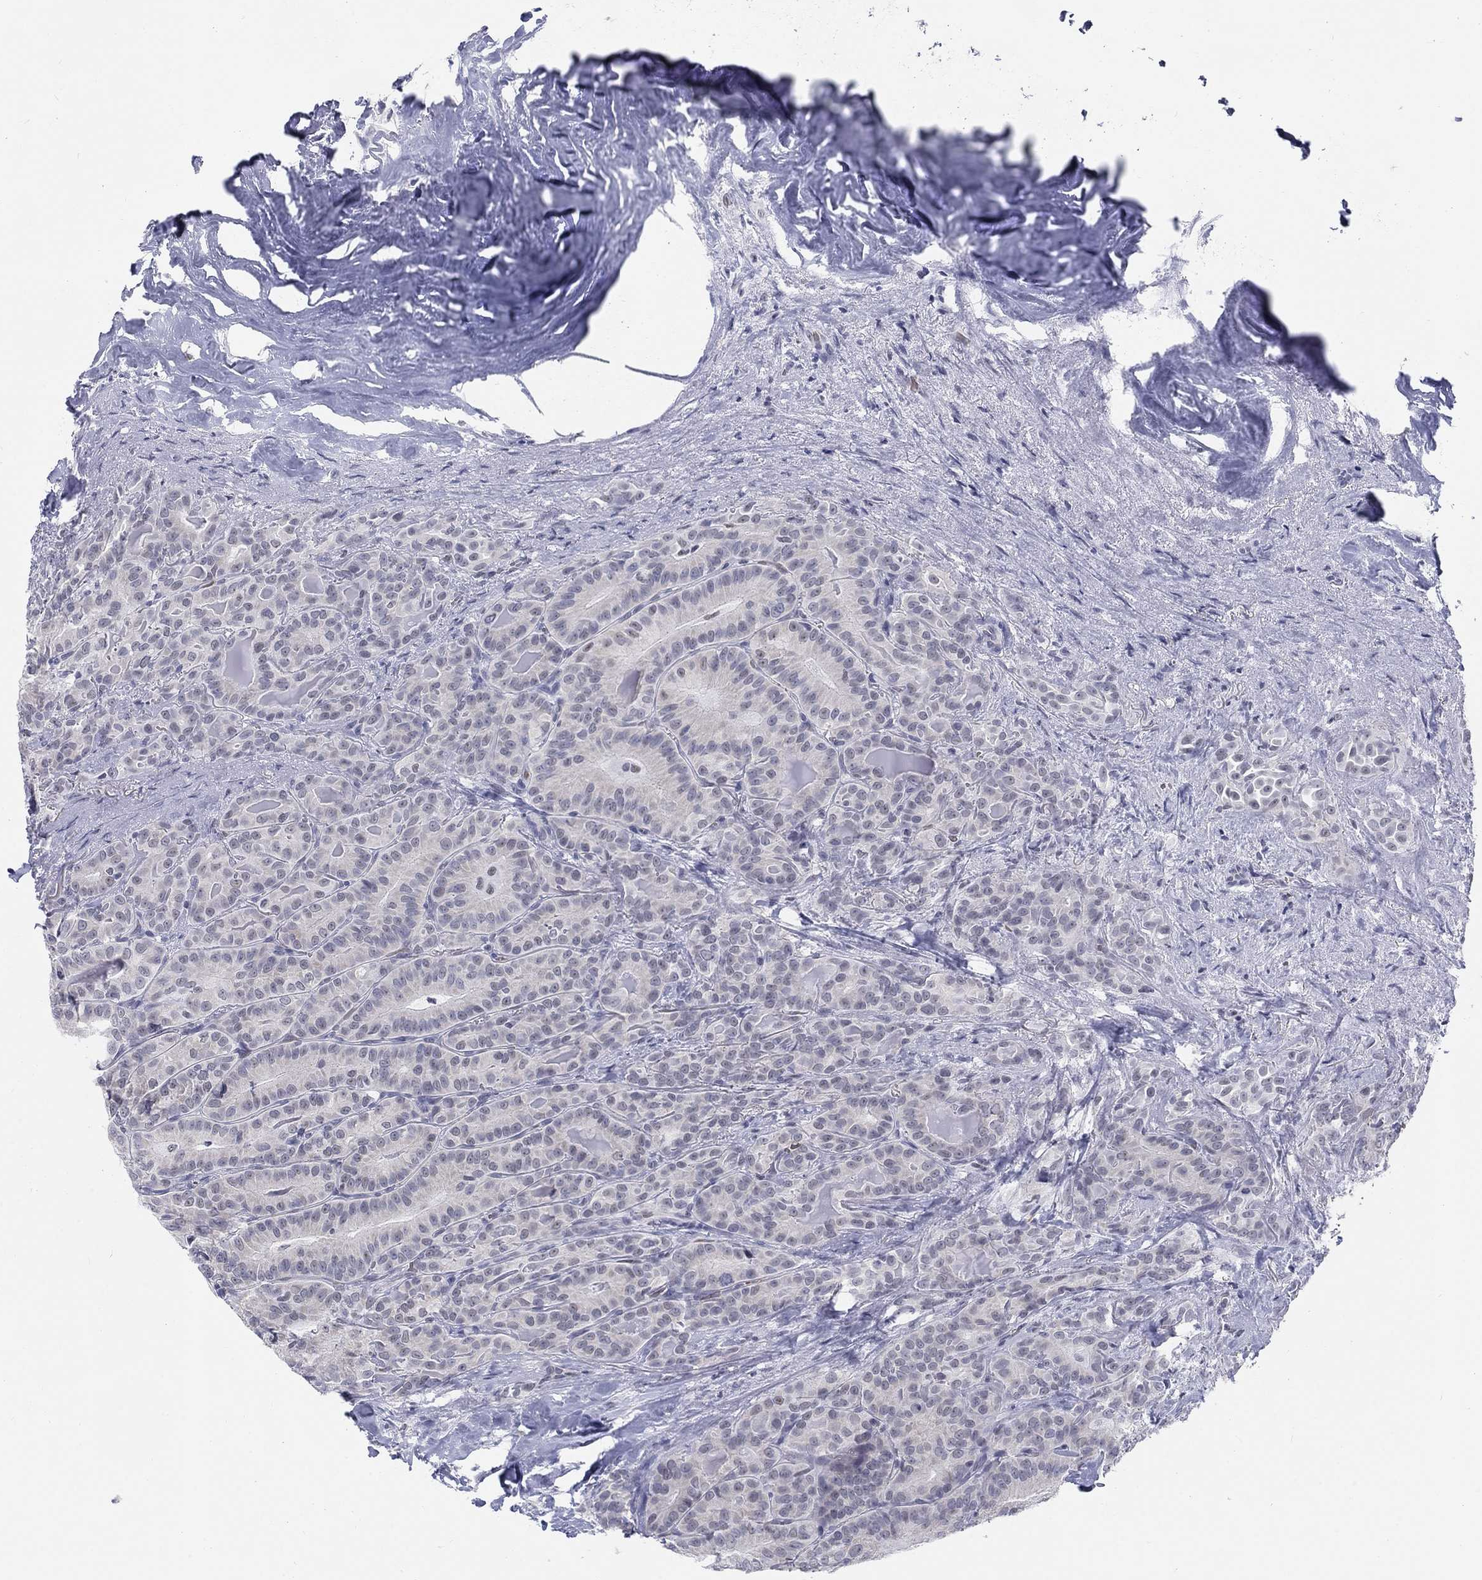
{"staining": {"intensity": "negative", "quantity": "none", "location": "none"}, "tissue": "thyroid cancer", "cell_type": "Tumor cells", "image_type": "cancer", "snomed": [{"axis": "morphology", "description": "Papillary adenocarcinoma, NOS"}, {"axis": "topography", "description": "Thyroid gland"}], "caption": "A histopathology image of human thyroid papillary adenocarcinoma is negative for staining in tumor cells.", "gene": "DMTN", "patient": {"sex": "male", "age": 61}}